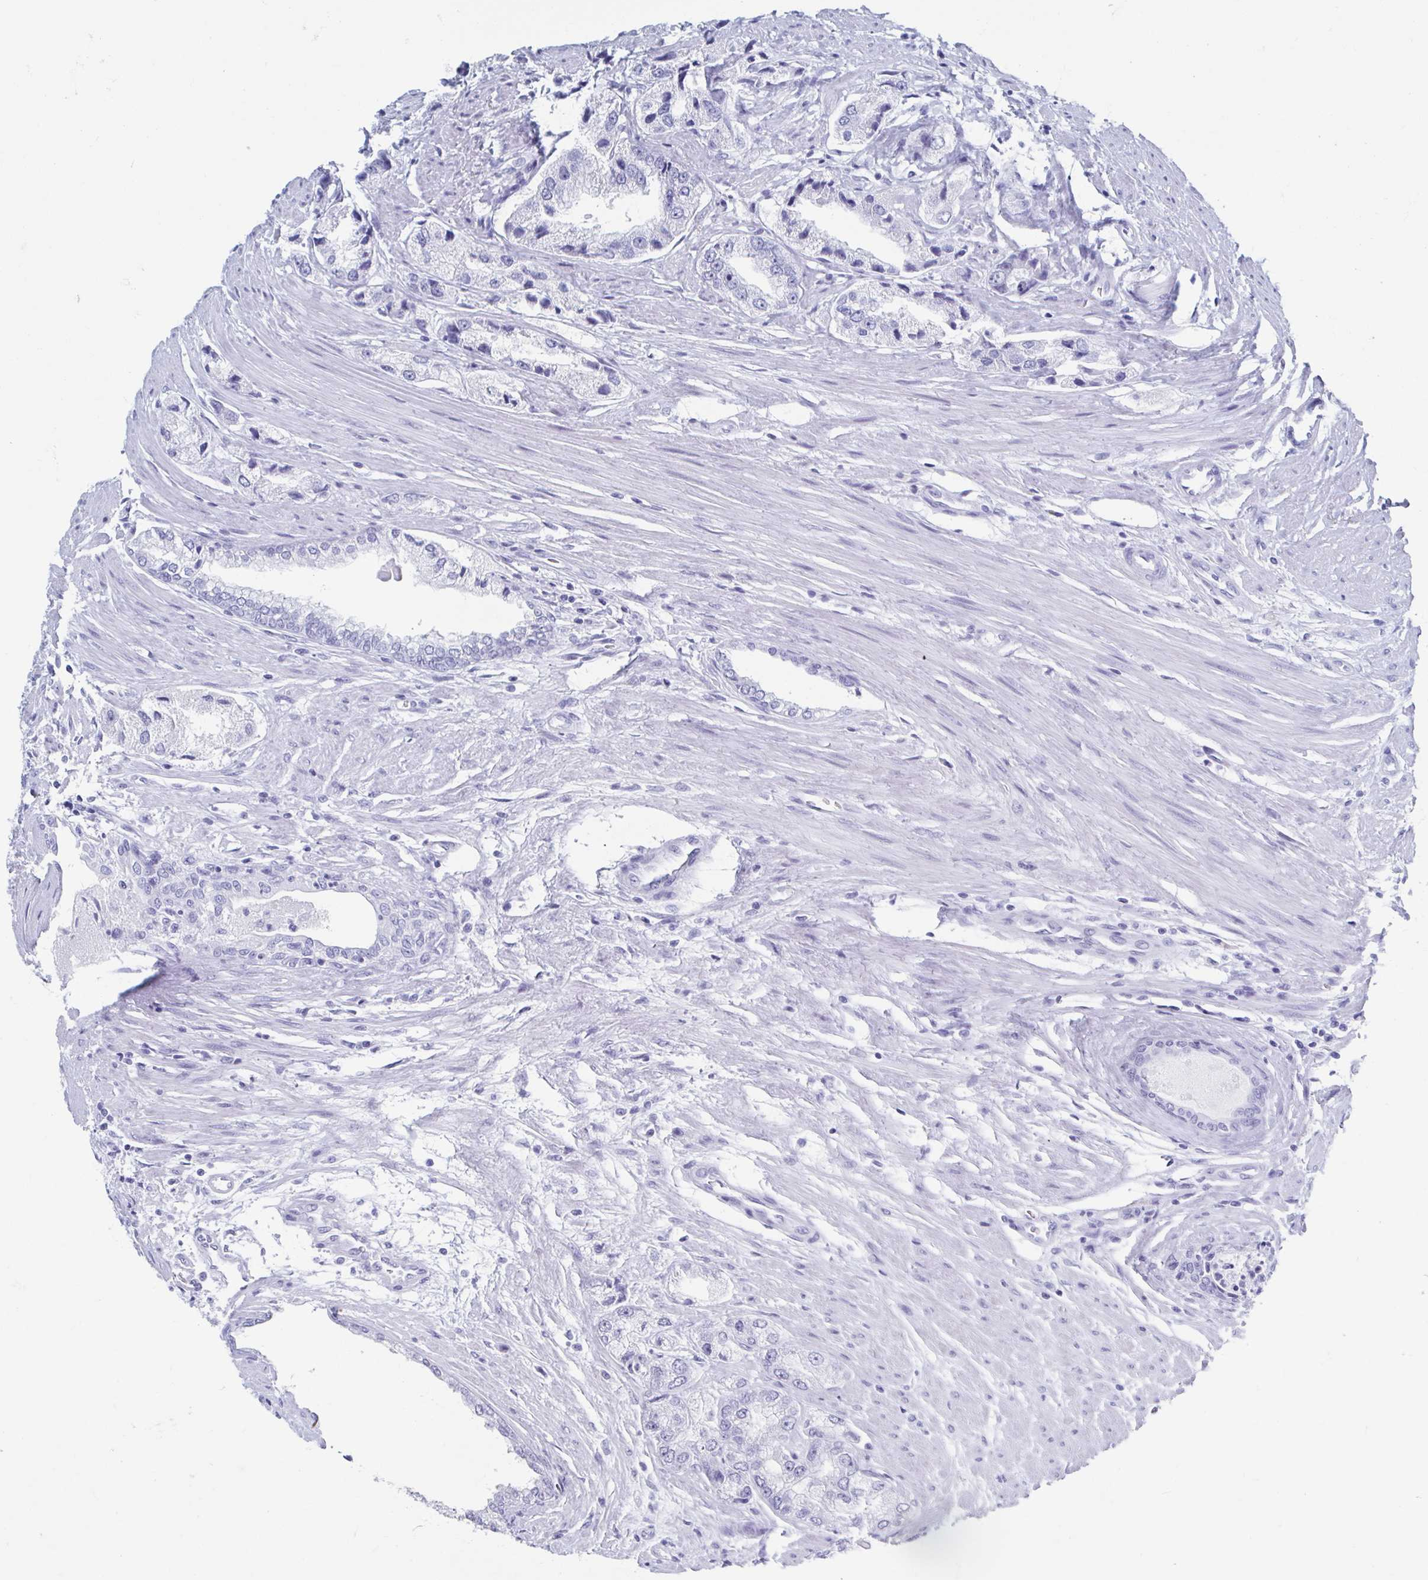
{"staining": {"intensity": "negative", "quantity": "none", "location": "none"}, "tissue": "prostate cancer", "cell_type": "Tumor cells", "image_type": "cancer", "snomed": [{"axis": "morphology", "description": "Adenocarcinoma, Low grade"}, {"axis": "topography", "description": "Prostate"}], "caption": "A histopathology image of prostate adenocarcinoma (low-grade) stained for a protein displays no brown staining in tumor cells.", "gene": "C10orf53", "patient": {"sex": "male", "age": 69}}